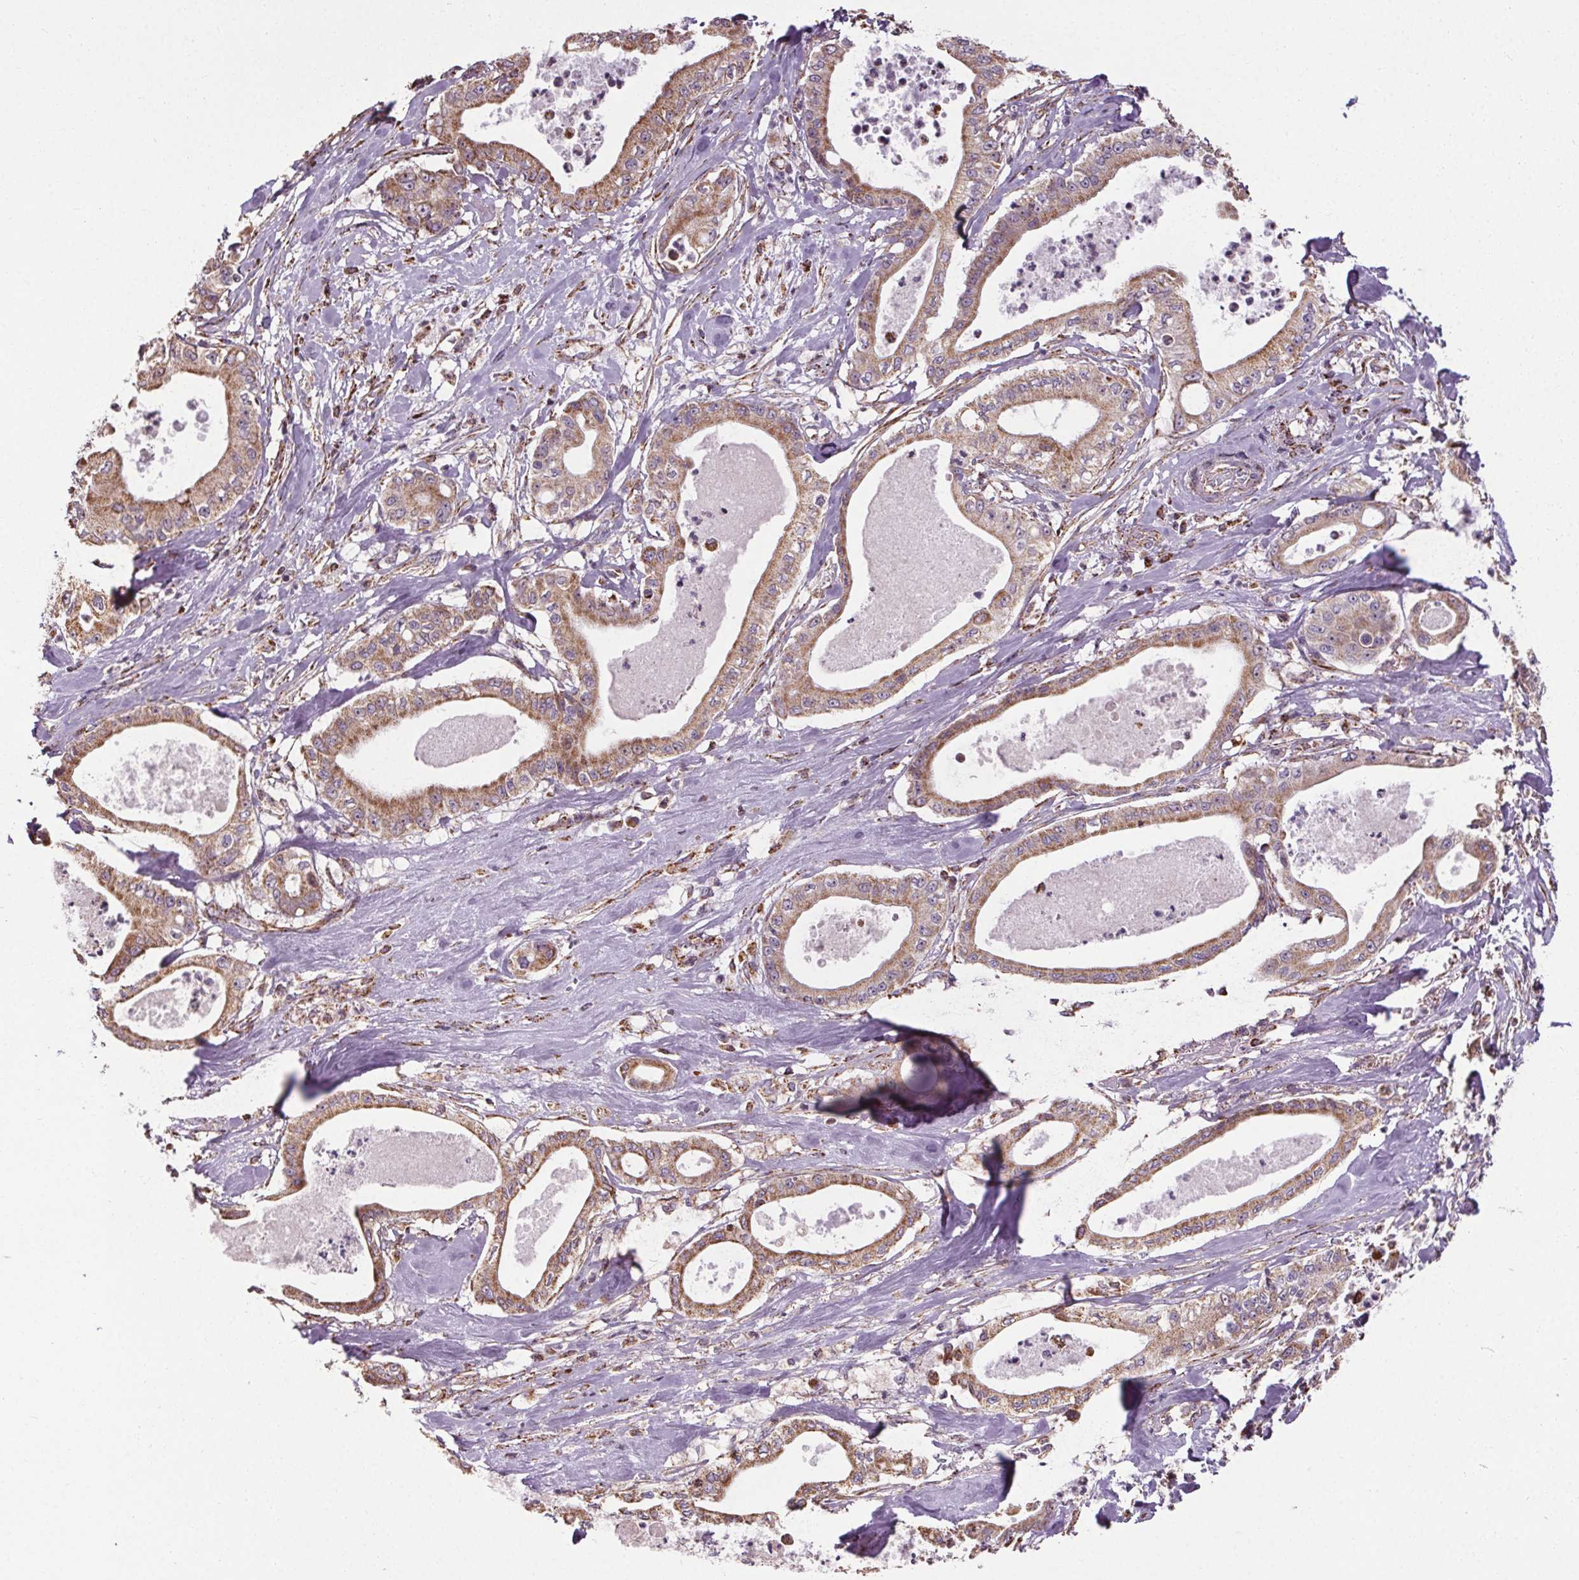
{"staining": {"intensity": "moderate", "quantity": "25%-75%", "location": "cytoplasmic/membranous"}, "tissue": "pancreatic cancer", "cell_type": "Tumor cells", "image_type": "cancer", "snomed": [{"axis": "morphology", "description": "Adenocarcinoma, NOS"}, {"axis": "topography", "description": "Pancreas"}], "caption": "The image displays immunohistochemical staining of adenocarcinoma (pancreatic). There is moderate cytoplasmic/membranous staining is appreciated in about 25%-75% of tumor cells. (Stains: DAB (3,3'-diaminobenzidine) in brown, nuclei in blue, Microscopy: brightfield microscopy at high magnification).", "gene": "ZNF548", "patient": {"sex": "male", "age": 71}}